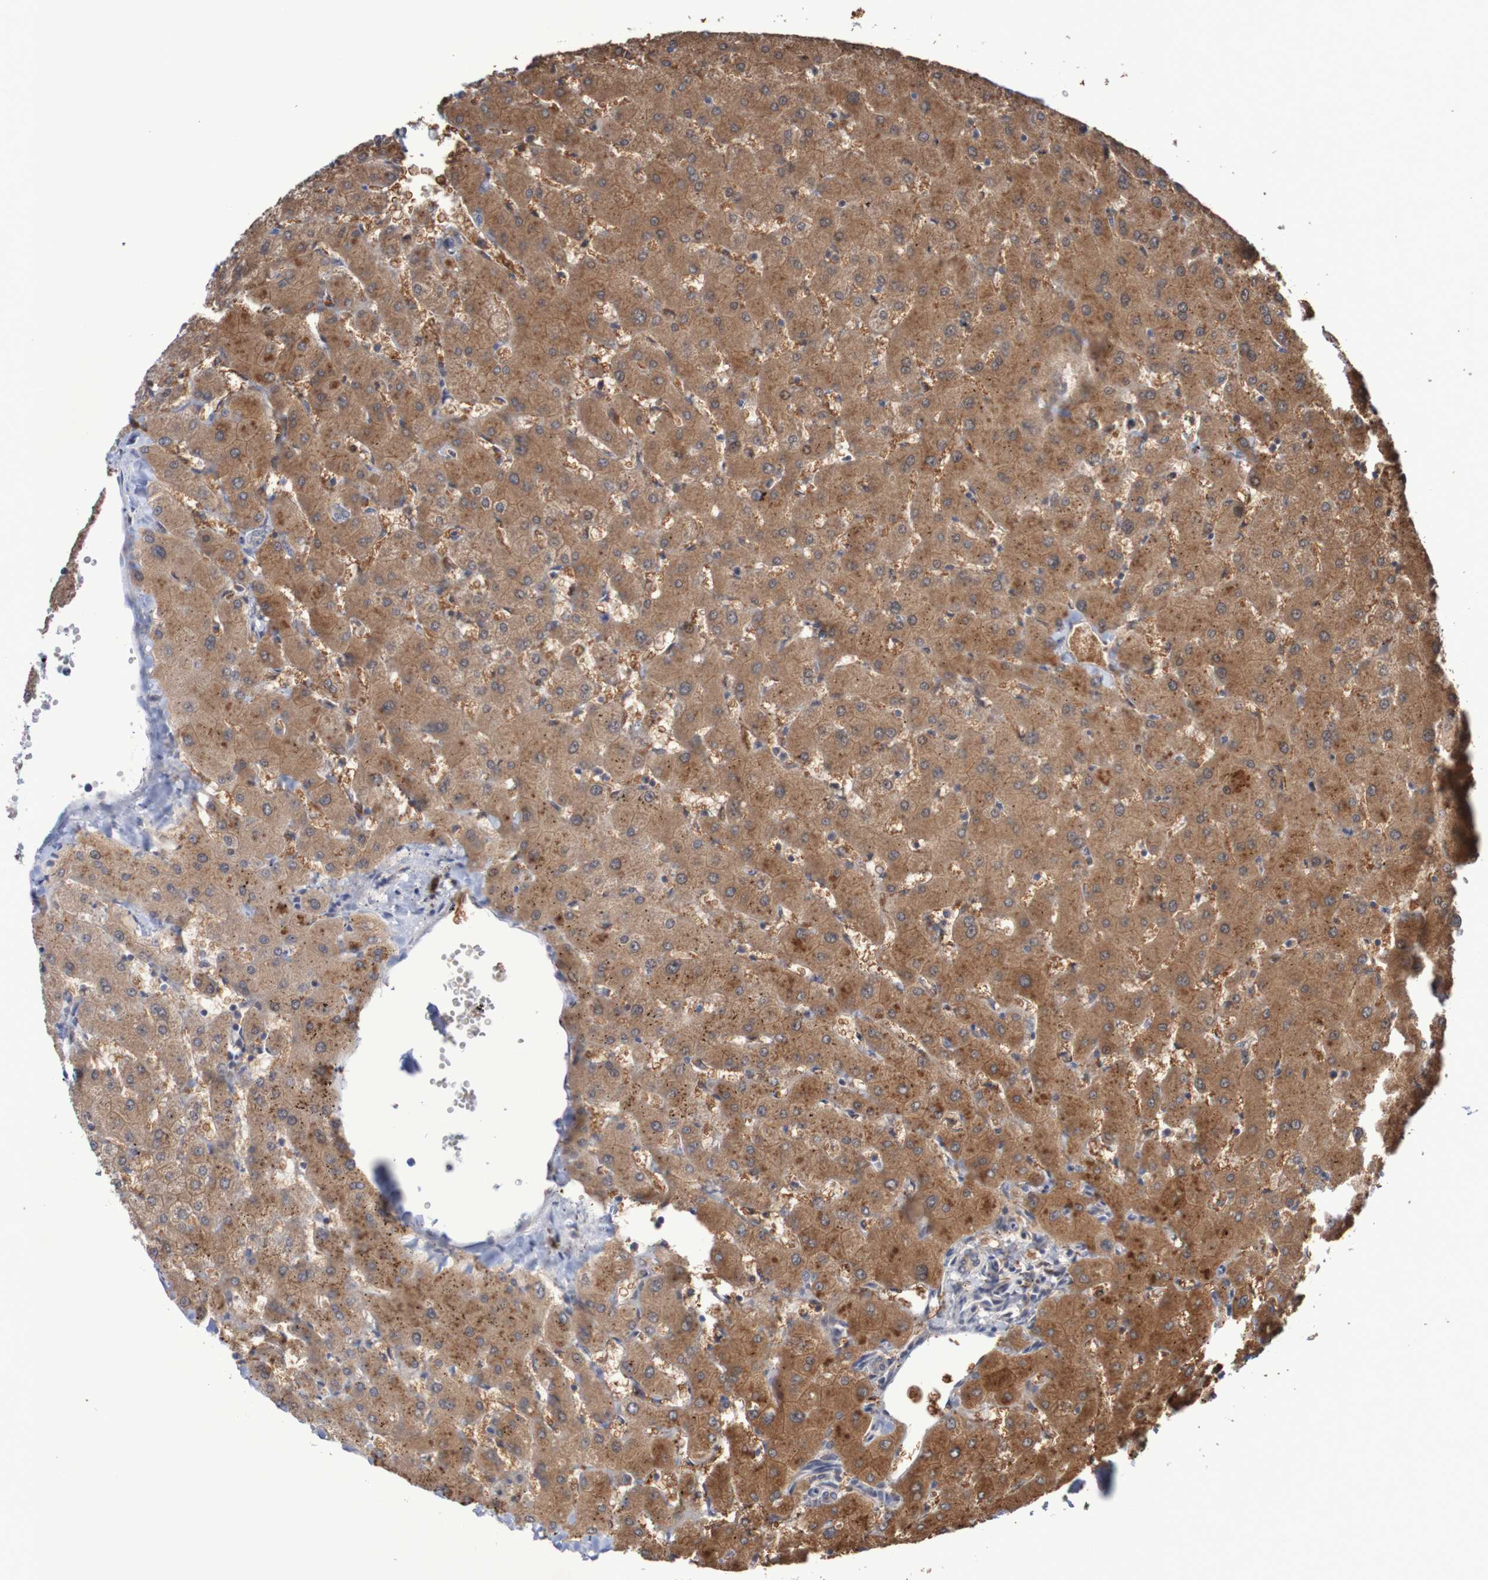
{"staining": {"intensity": "weak", "quantity": ">75%", "location": "cytoplasmic/membranous"}, "tissue": "liver", "cell_type": "Cholangiocytes", "image_type": "normal", "snomed": [{"axis": "morphology", "description": "Normal tissue, NOS"}, {"axis": "topography", "description": "Liver"}], "caption": "Immunohistochemical staining of normal human liver demonstrates >75% levels of weak cytoplasmic/membranous protein staining in about >75% of cholangiocytes.", "gene": "FBP1", "patient": {"sex": "female", "age": 63}}